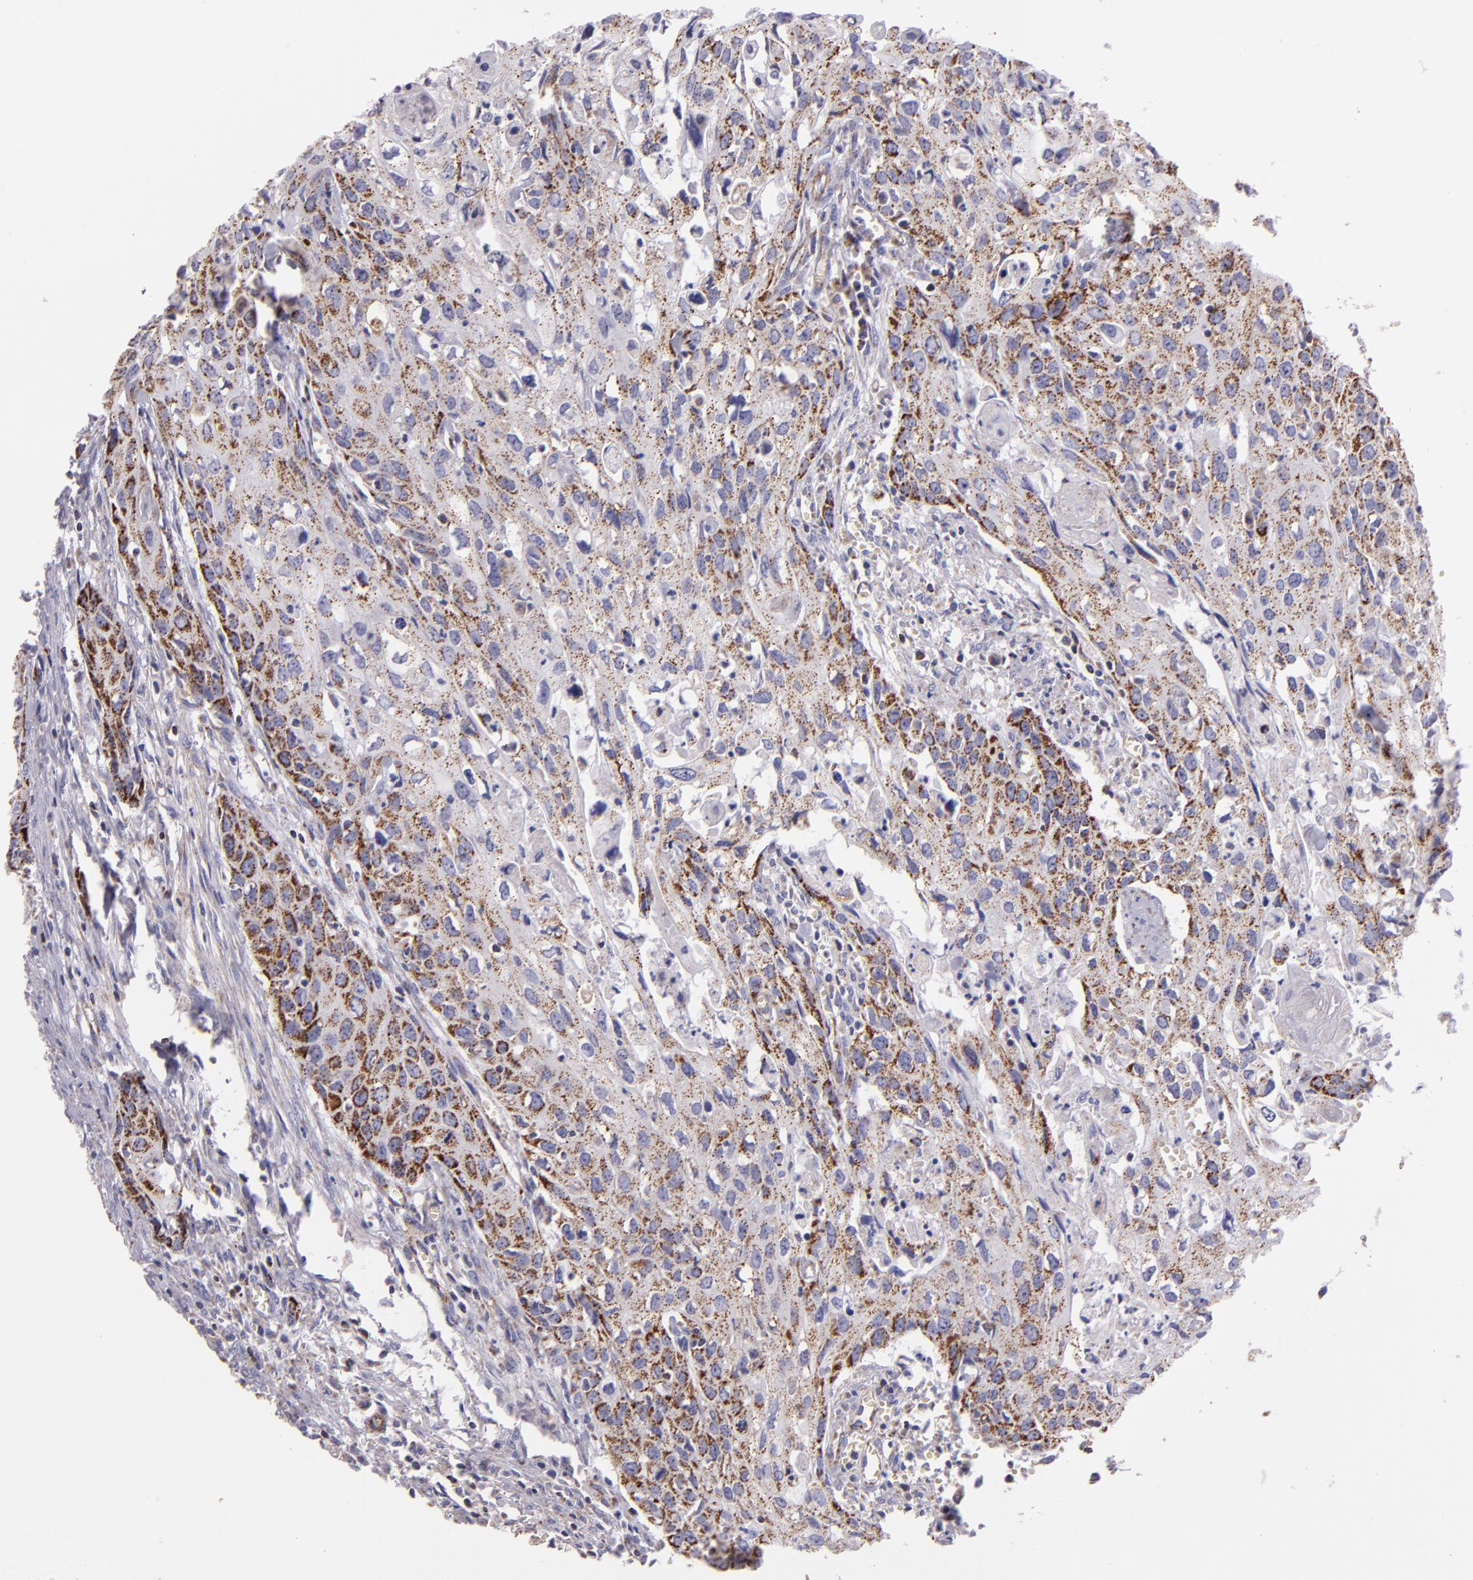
{"staining": {"intensity": "moderate", "quantity": "25%-75%", "location": "cytoplasmic/membranous"}, "tissue": "urothelial cancer", "cell_type": "Tumor cells", "image_type": "cancer", "snomed": [{"axis": "morphology", "description": "Urothelial carcinoma, High grade"}, {"axis": "topography", "description": "Urinary bladder"}], "caption": "Protein staining reveals moderate cytoplasmic/membranous expression in about 25%-75% of tumor cells in high-grade urothelial carcinoma. The protein is shown in brown color, while the nuclei are stained blue.", "gene": "HSPD1", "patient": {"sex": "male", "age": 54}}